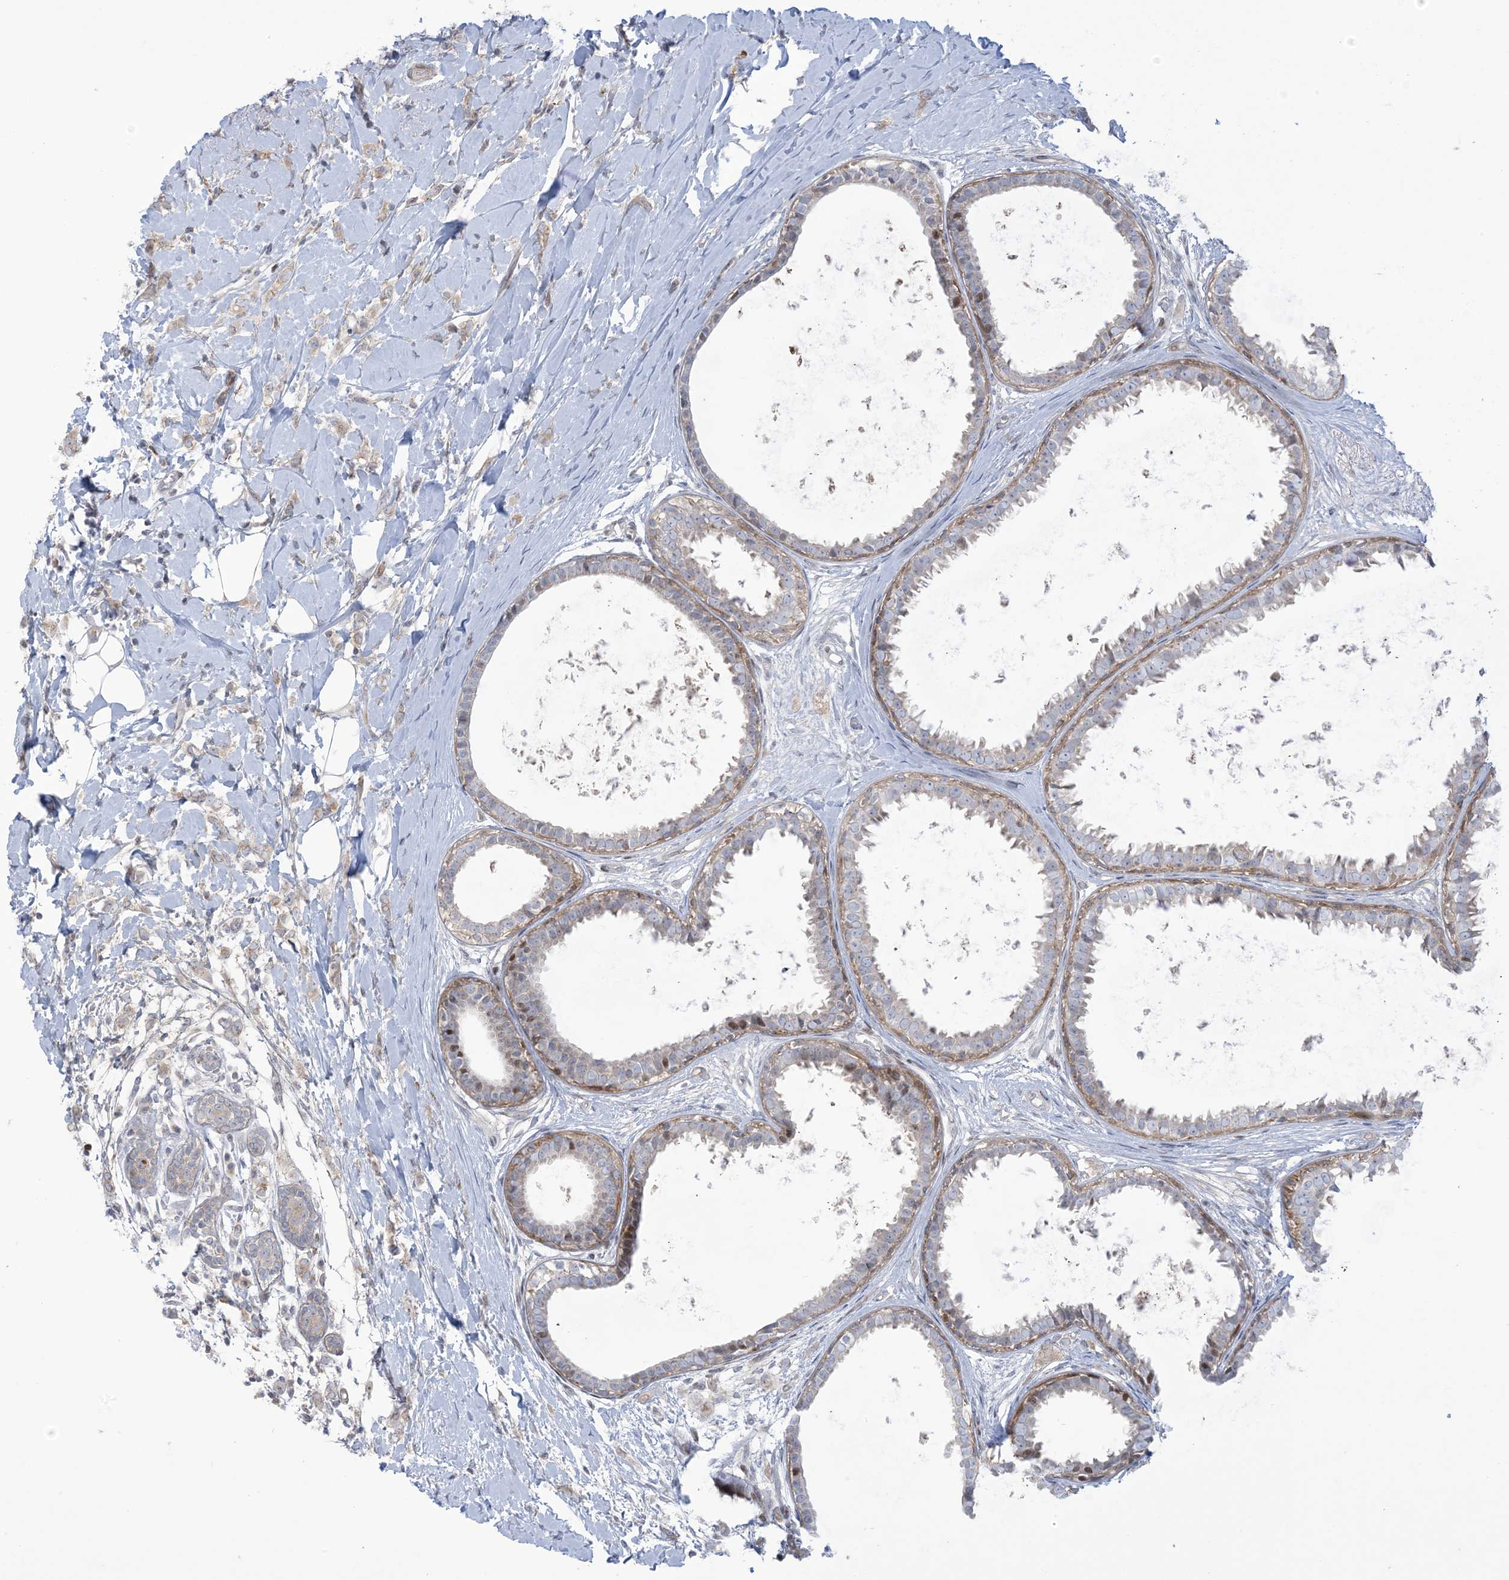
{"staining": {"intensity": "negative", "quantity": "none", "location": "none"}, "tissue": "breast cancer", "cell_type": "Tumor cells", "image_type": "cancer", "snomed": [{"axis": "morphology", "description": "Normal tissue, NOS"}, {"axis": "morphology", "description": "Lobular carcinoma"}, {"axis": "topography", "description": "Breast"}], "caption": "DAB (3,3'-diaminobenzidine) immunohistochemical staining of lobular carcinoma (breast) reveals no significant expression in tumor cells.", "gene": "AFTPH", "patient": {"sex": "female", "age": 47}}